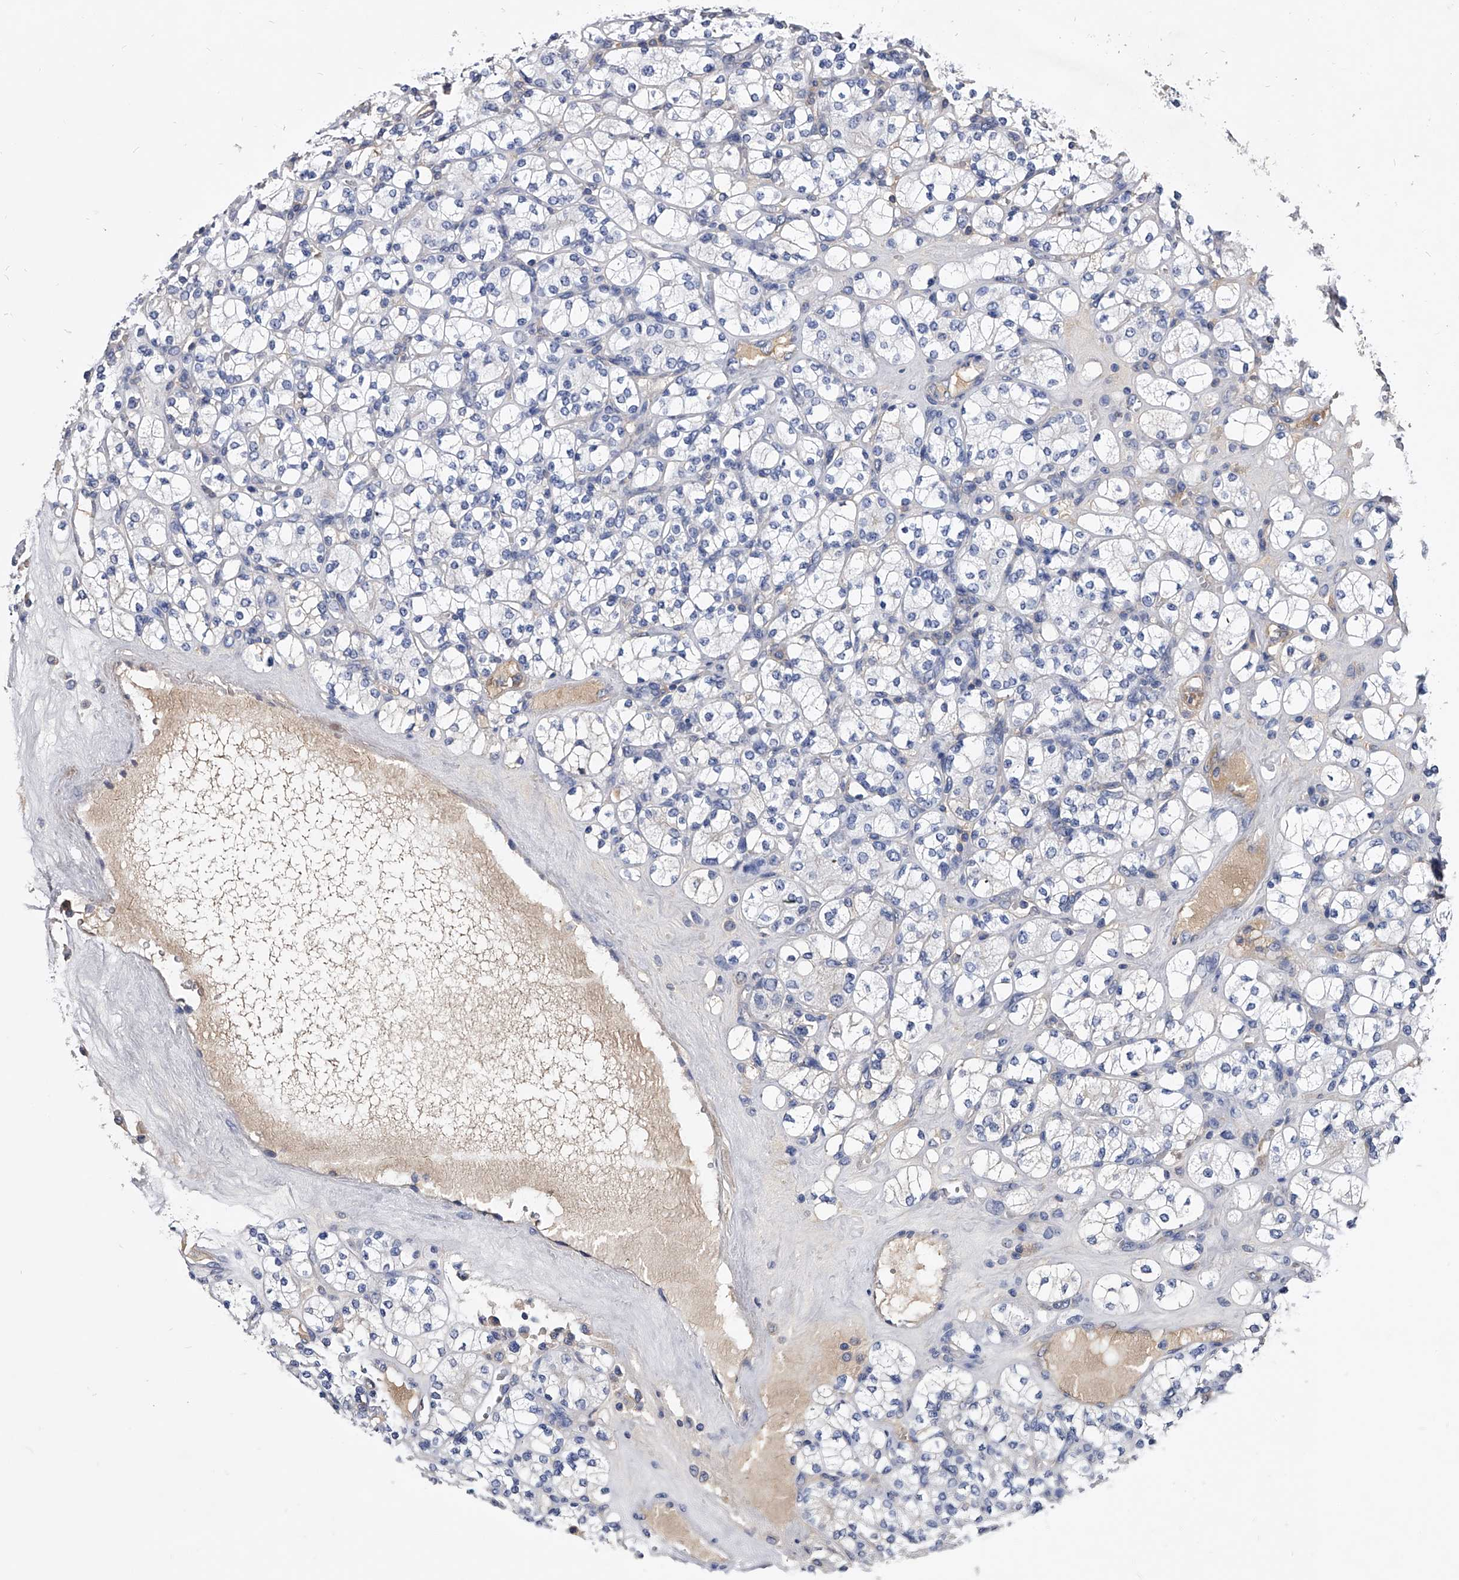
{"staining": {"intensity": "negative", "quantity": "none", "location": "none"}, "tissue": "renal cancer", "cell_type": "Tumor cells", "image_type": "cancer", "snomed": [{"axis": "morphology", "description": "Adenocarcinoma, NOS"}, {"axis": "topography", "description": "Kidney"}], "caption": "Histopathology image shows no significant protein positivity in tumor cells of renal adenocarcinoma.", "gene": "EFCAB7", "patient": {"sex": "male", "age": 77}}